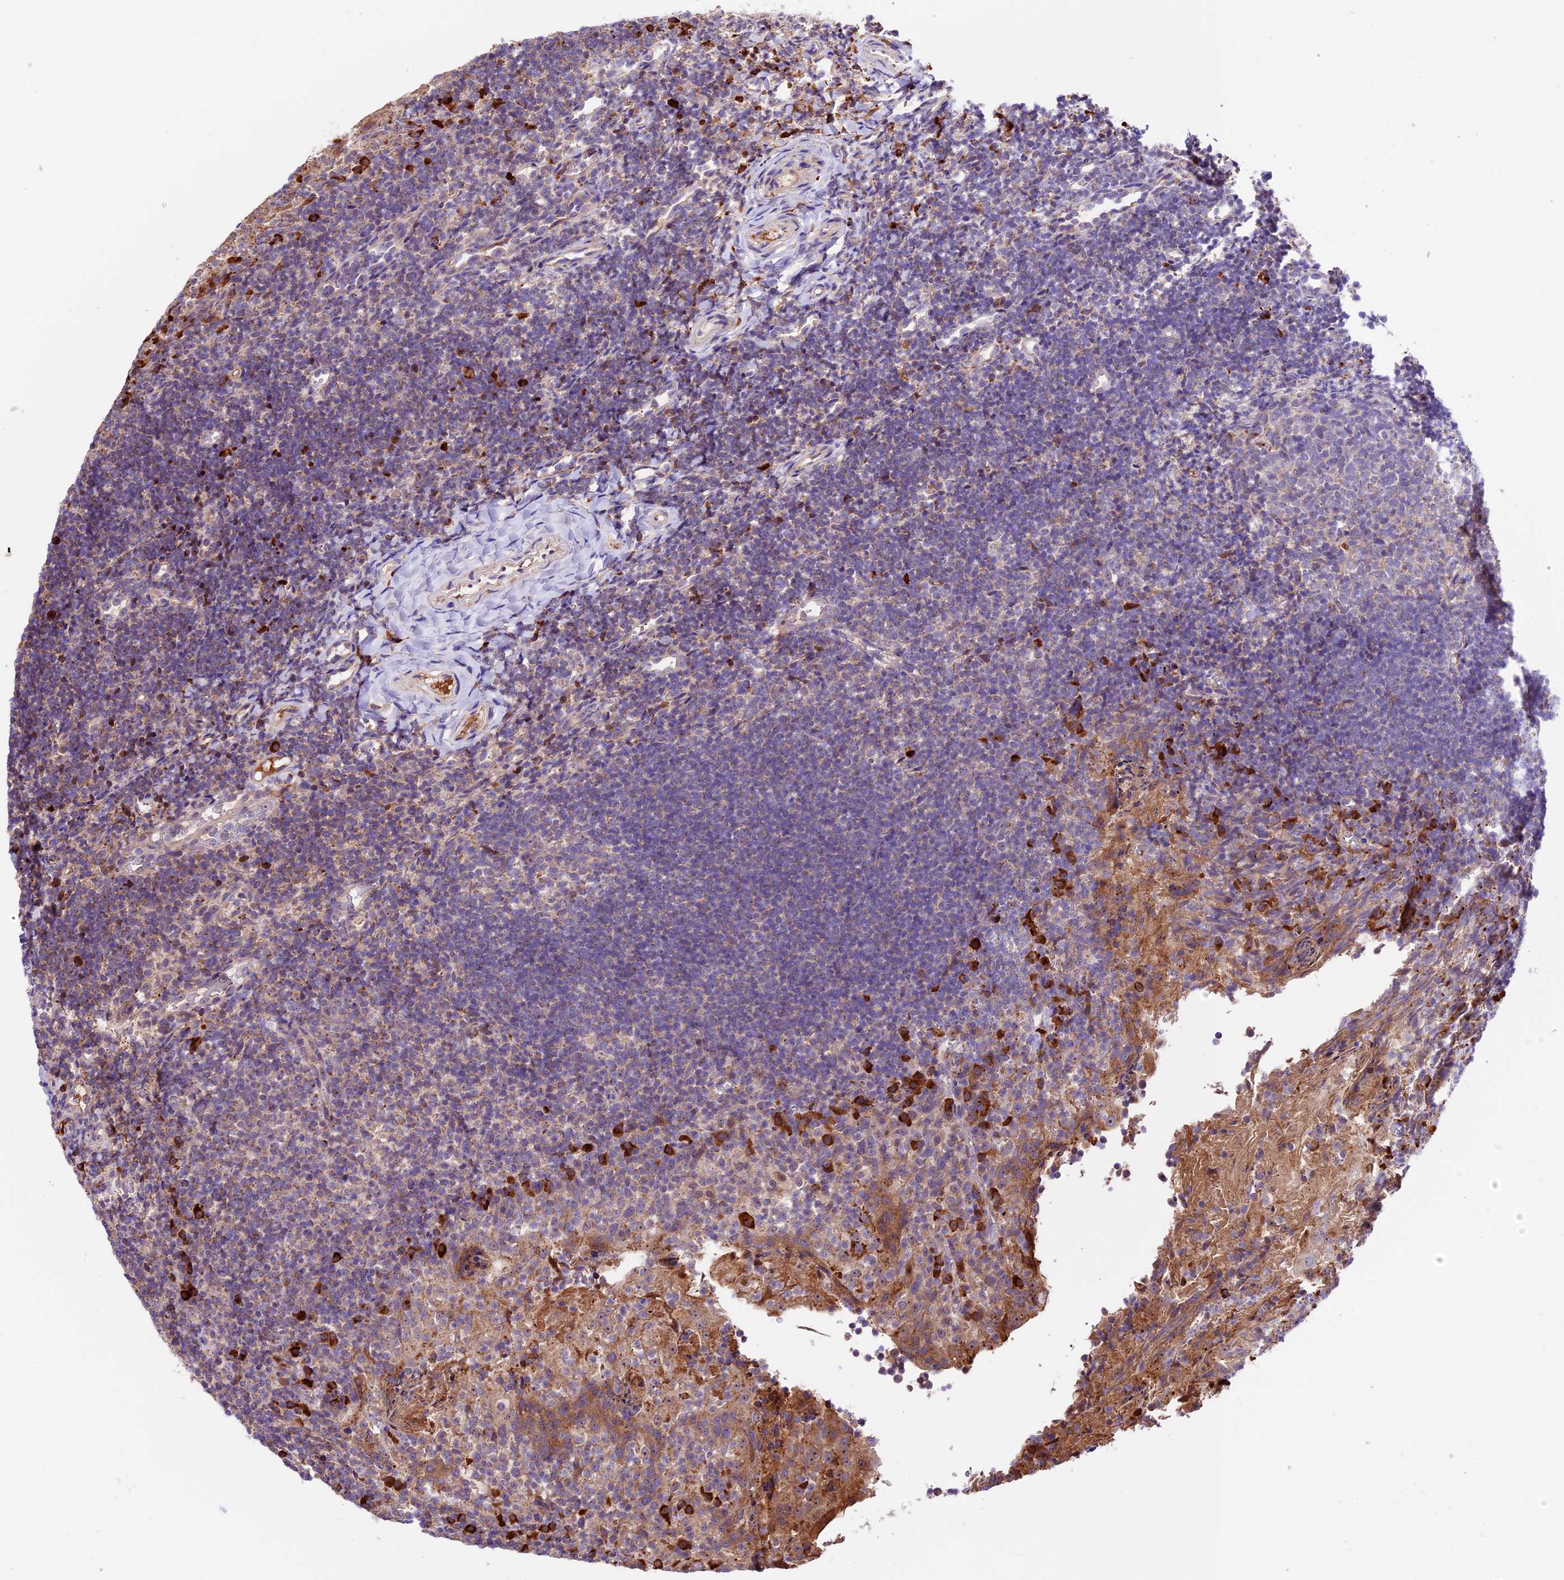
{"staining": {"intensity": "strong", "quantity": "<25%", "location": "cytoplasmic/membranous"}, "tissue": "tonsil", "cell_type": "Germinal center cells", "image_type": "normal", "snomed": [{"axis": "morphology", "description": "Normal tissue, NOS"}, {"axis": "topography", "description": "Tonsil"}], "caption": "Immunohistochemistry staining of benign tonsil, which displays medium levels of strong cytoplasmic/membranous expression in about <25% of germinal center cells indicating strong cytoplasmic/membranous protein expression. The staining was performed using DAB (brown) for protein detection and nuclei were counterstained in hematoxylin (blue).", "gene": "METTL22", "patient": {"sex": "female", "age": 10}}